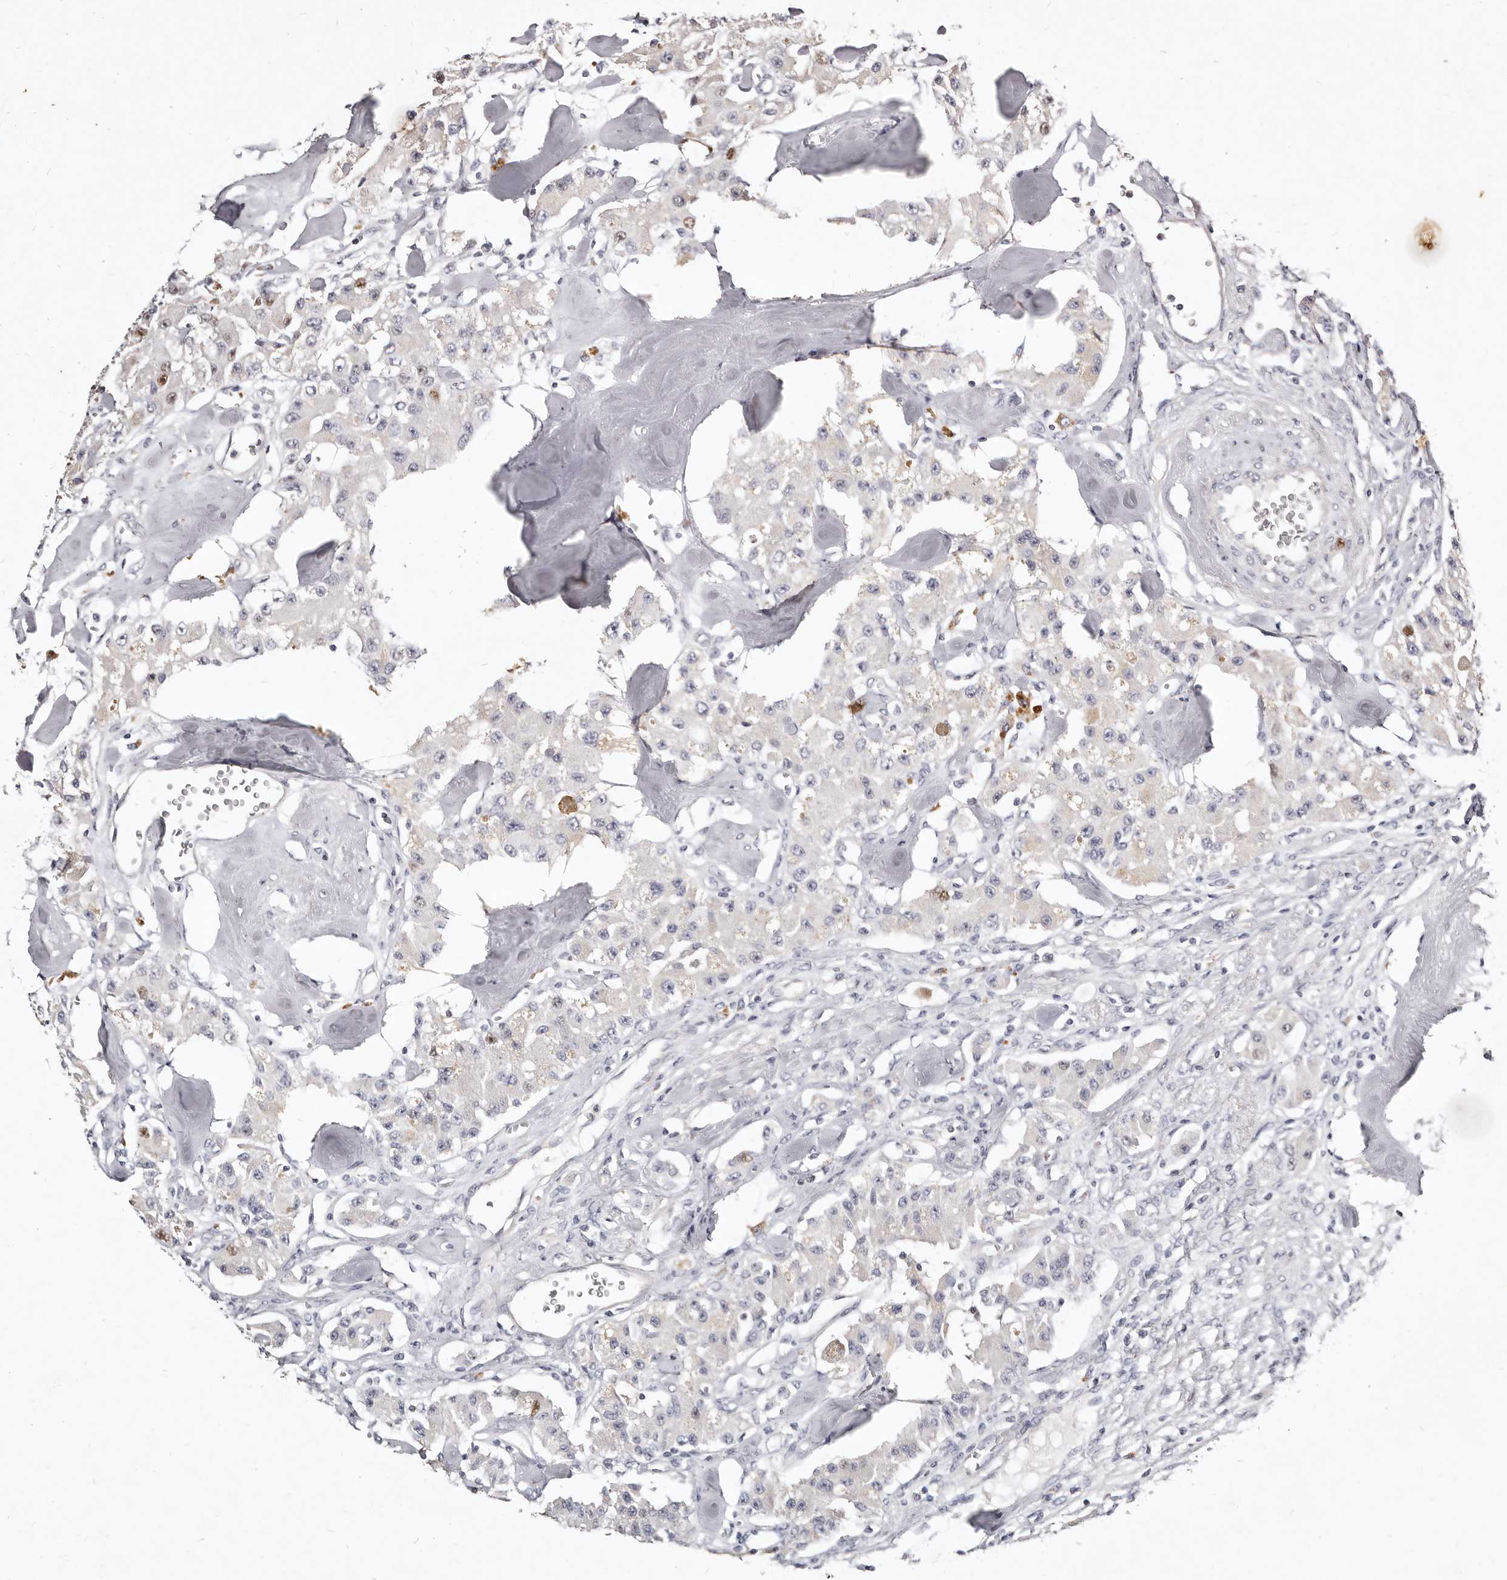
{"staining": {"intensity": "moderate", "quantity": "<25%", "location": "nuclear"}, "tissue": "carcinoid", "cell_type": "Tumor cells", "image_type": "cancer", "snomed": [{"axis": "morphology", "description": "Carcinoid, malignant, NOS"}, {"axis": "topography", "description": "Pancreas"}], "caption": "There is low levels of moderate nuclear expression in tumor cells of carcinoid, as demonstrated by immunohistochemical staining (brown color).", "gene": "MRPS33", "patient": {"sex": "male", "age": 41}}